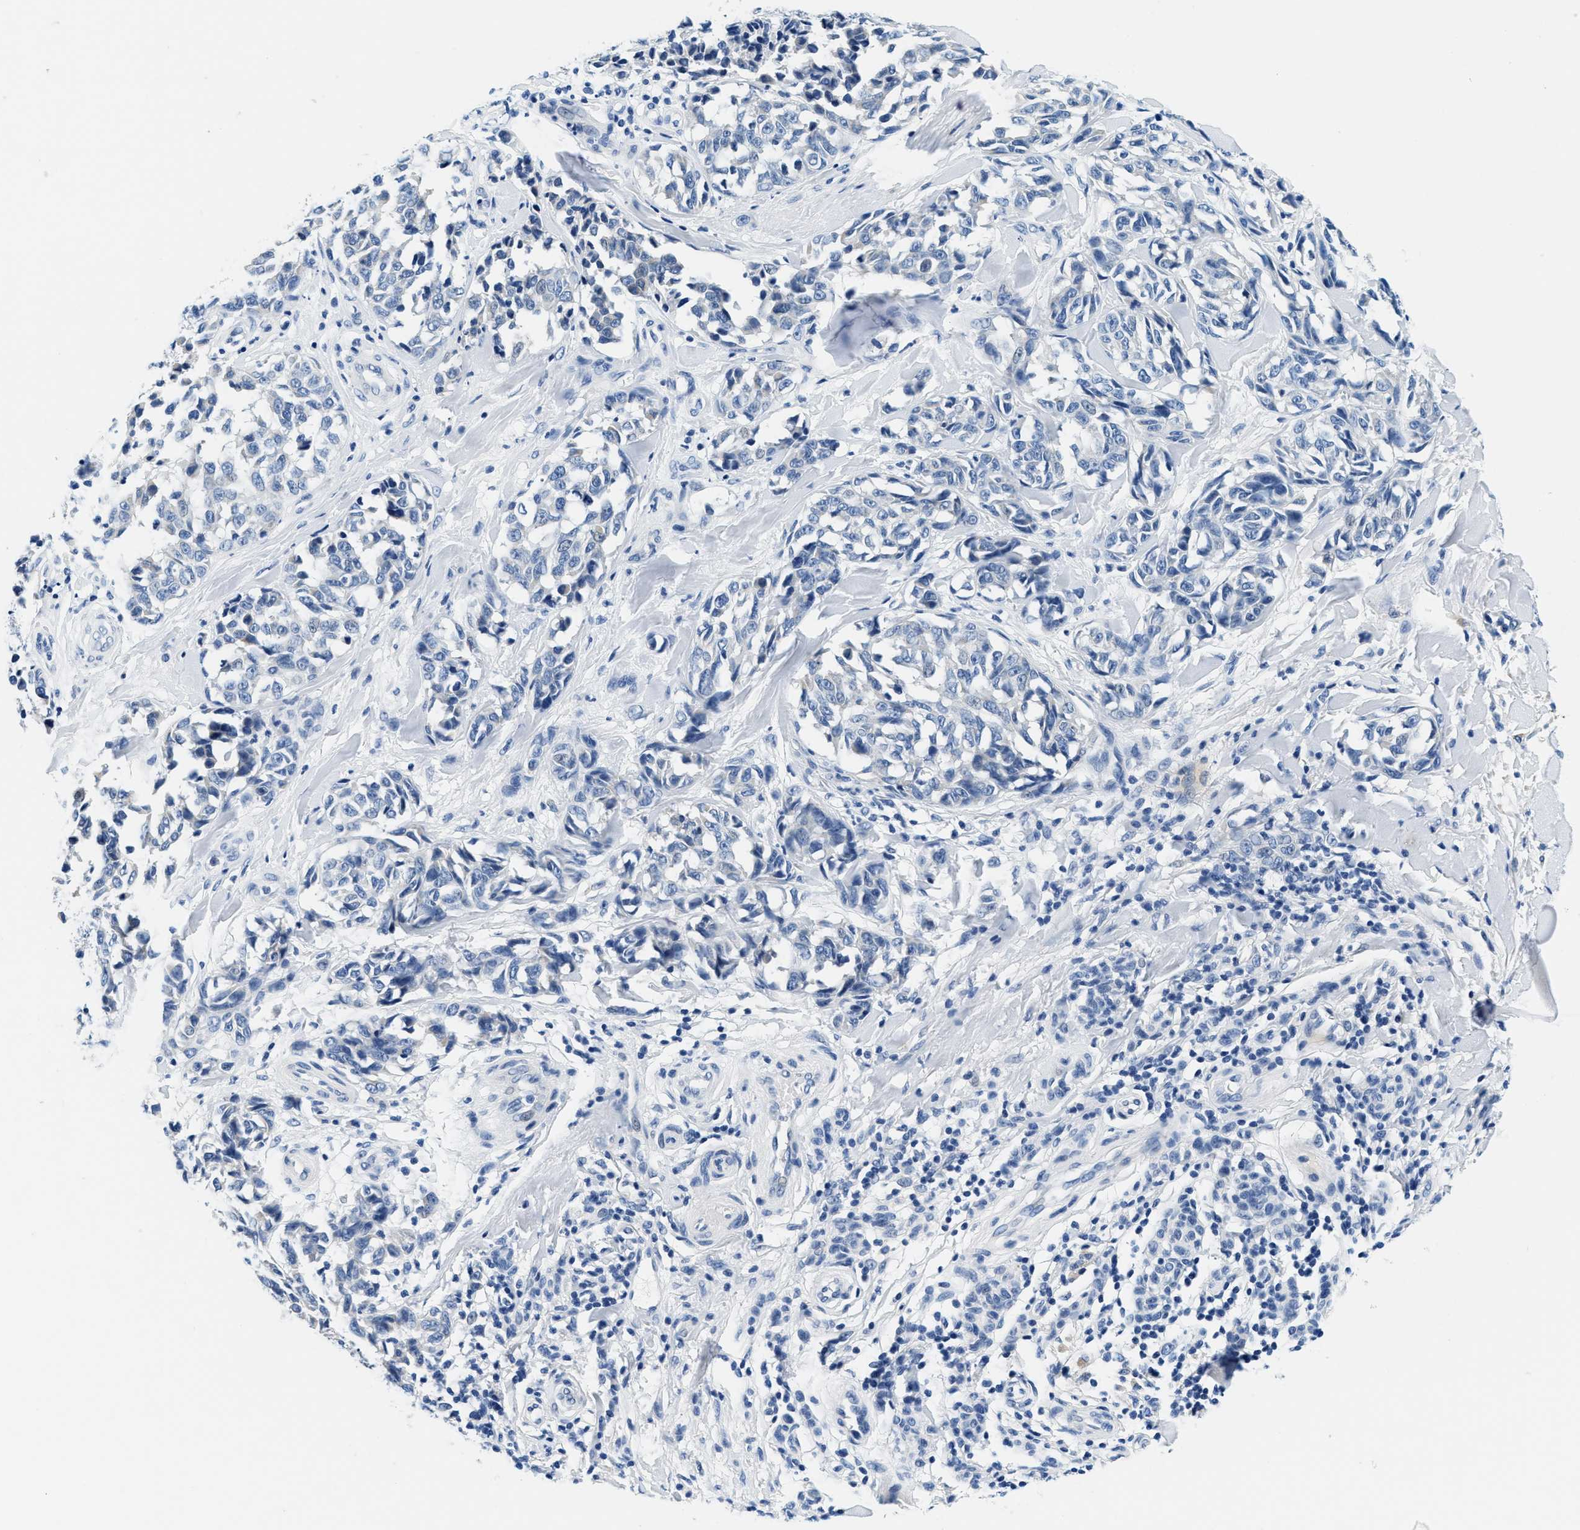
{"staining": {"intensity": "negative", "quantity": "none", "location": "none"}, "tissue": "melanoma", "cell_type": "Tumor cells", "image_type": "cancer", "snomed": [{"axis": "morphology", "description": "Malignant melanoma, NOS"}, {"axis": "topography", "description": "Skin"}], "caption": "Immunohistochemical staining of human malignant melanoma shows no significant positivity in tumor cells.", "gene": "GSTM3", "patient": {"sex": "female", "age": 64}}